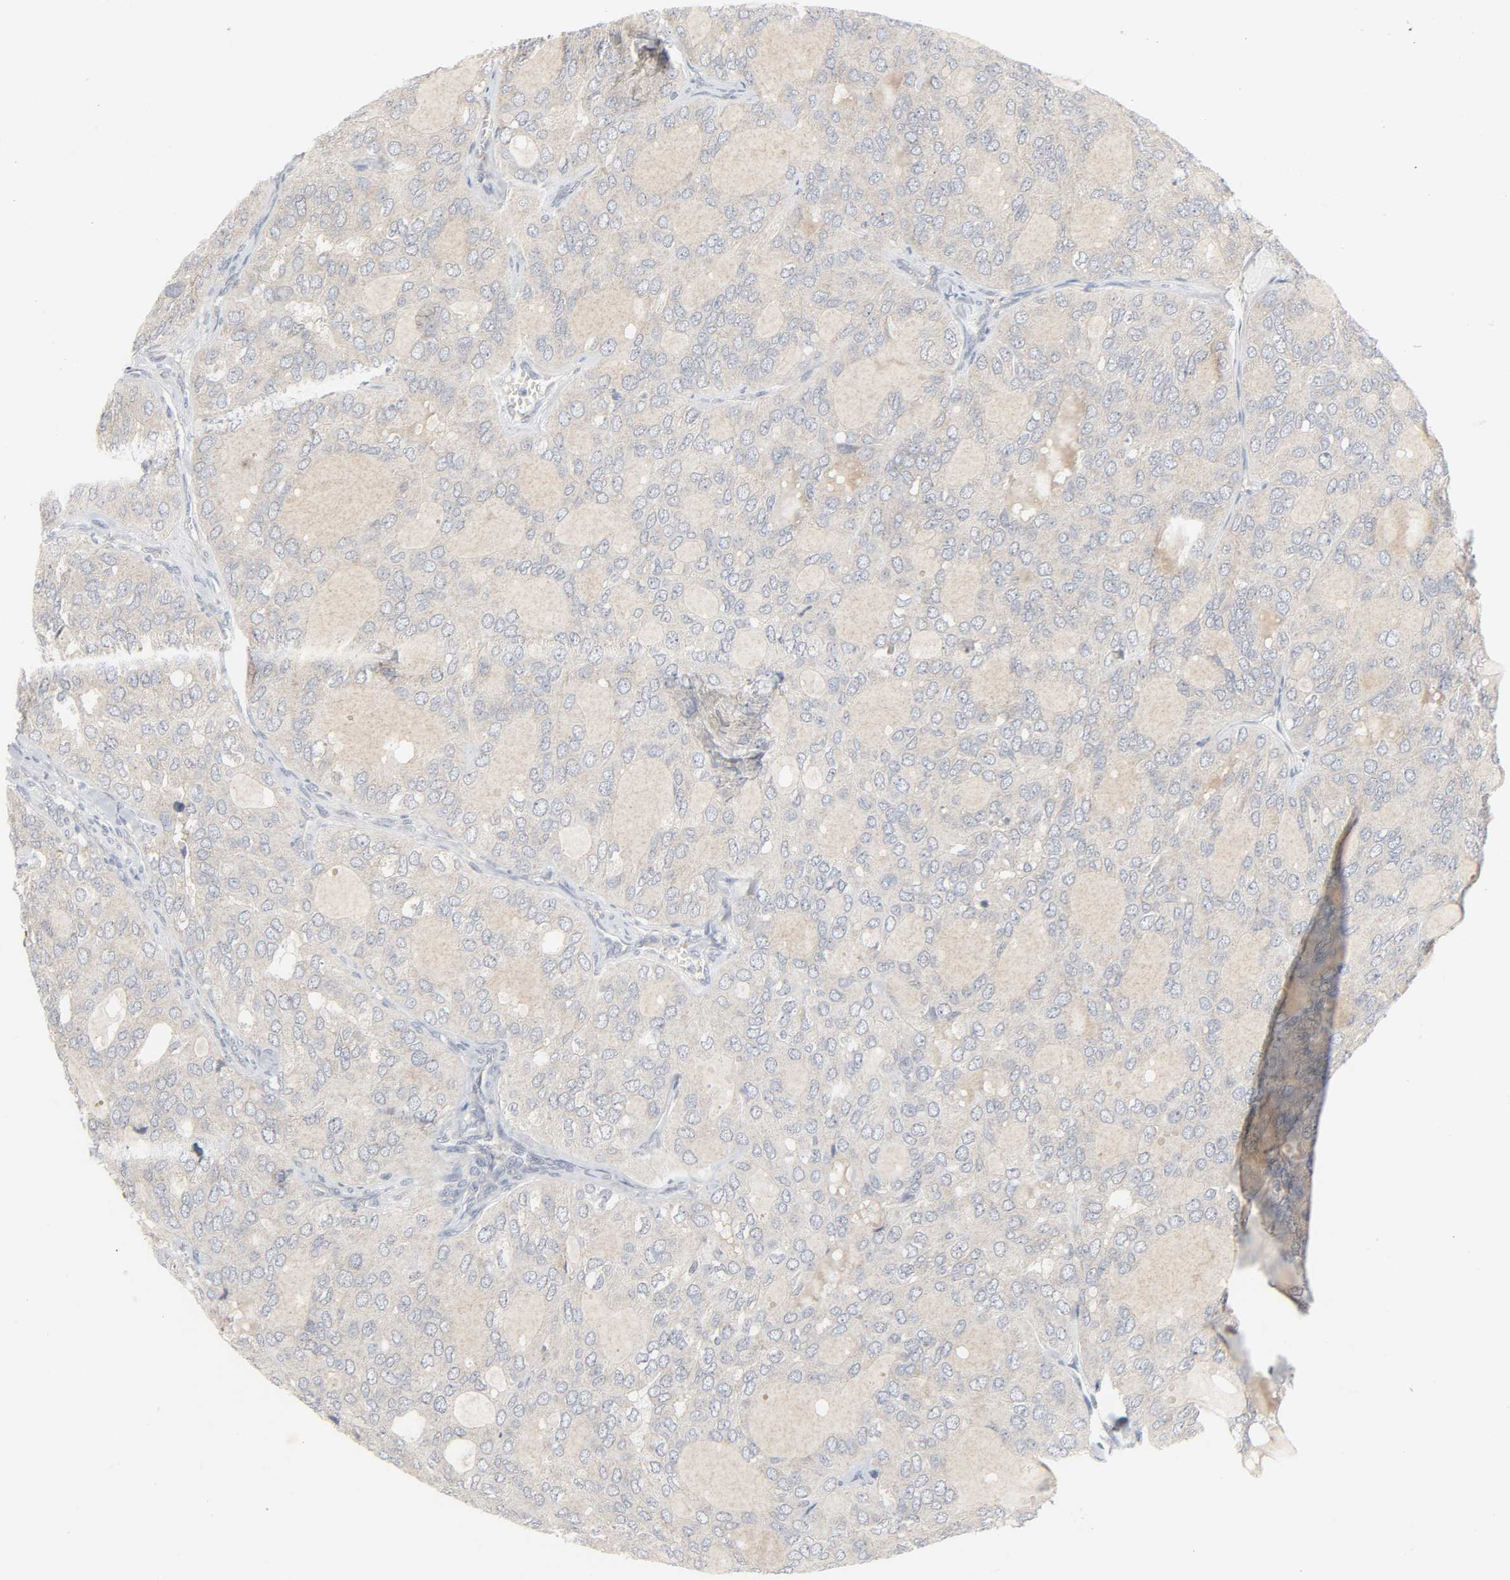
{"staining": {"intensity": "weak", "quantity": ">75%", "location": "cytoplasmic/membranous"}, "tissue": "thyroid cancer", "cell_type": "Tumor cells", "image_type": "cancer", "snomed": [{"axis": "morphology", "description": "Follicular adenoma carcinoma, NOS"}, {"axis": "topography", "description": "Thyroid gland"}], "caption": "This is a photomicrograph of IHC staining of thyroid follicular adenoma carcinoma, which shows weak staining in the cytoplasmic/membranous of tumor cells.", "gene": "CLIP1", "patient": {"sex": "male", "age": 75}}